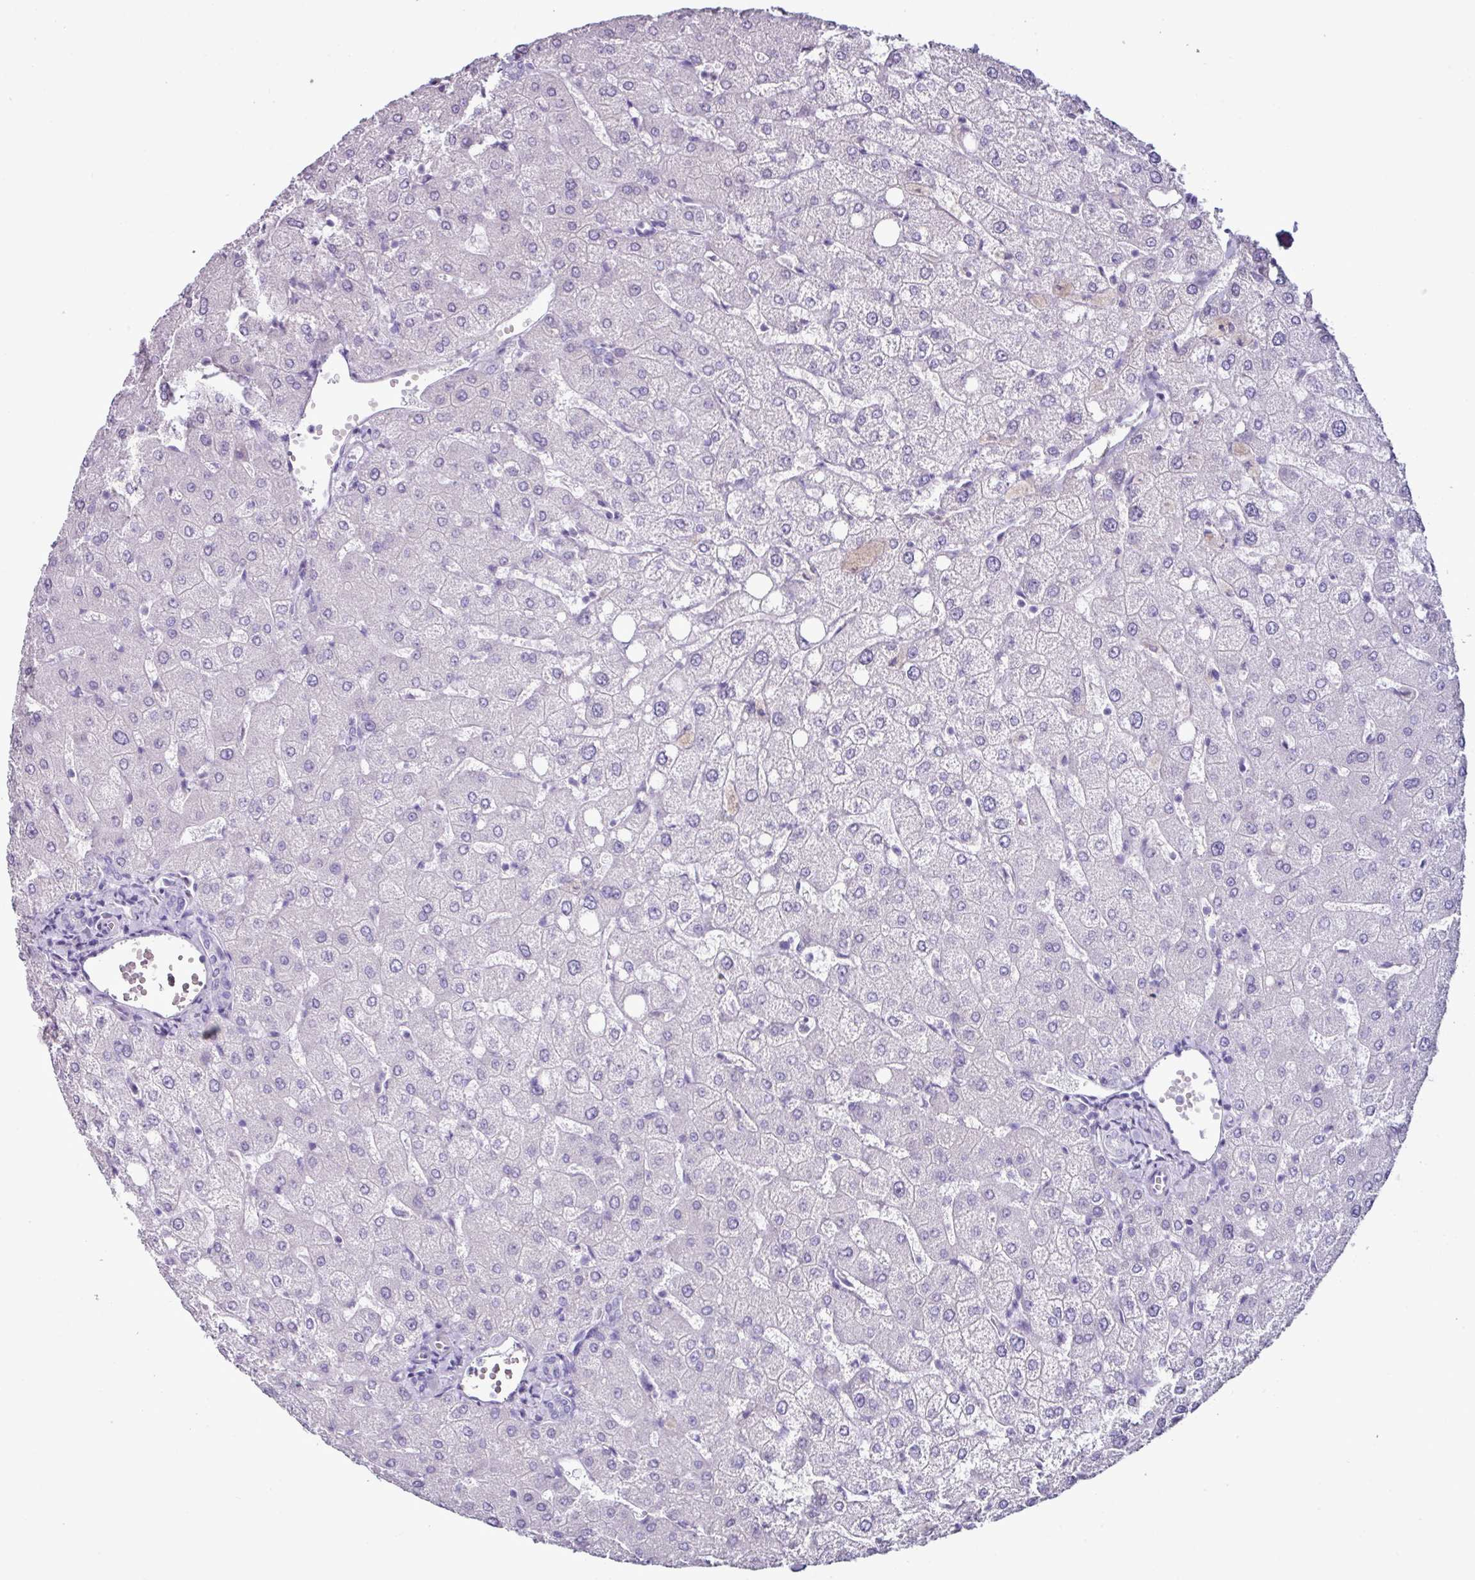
{"staining": {"intensity": "negative", "quantity": "none", "location": "none"}, "tissue": "liver", "cell_type": "Cholangiocytes", "image_type": "normal", "snomed": [{"axis": "morphology", "description": "Normal tissue, NOS"}, {"axis": "topography", "description": "Liver"}], "caption": "This is an immunohistochemistry (IHC) image of benign human liver. There is no staining in cholangiocytes.", "gene": "GLP2R", "patient": {"sex": "female", "age": 54}}